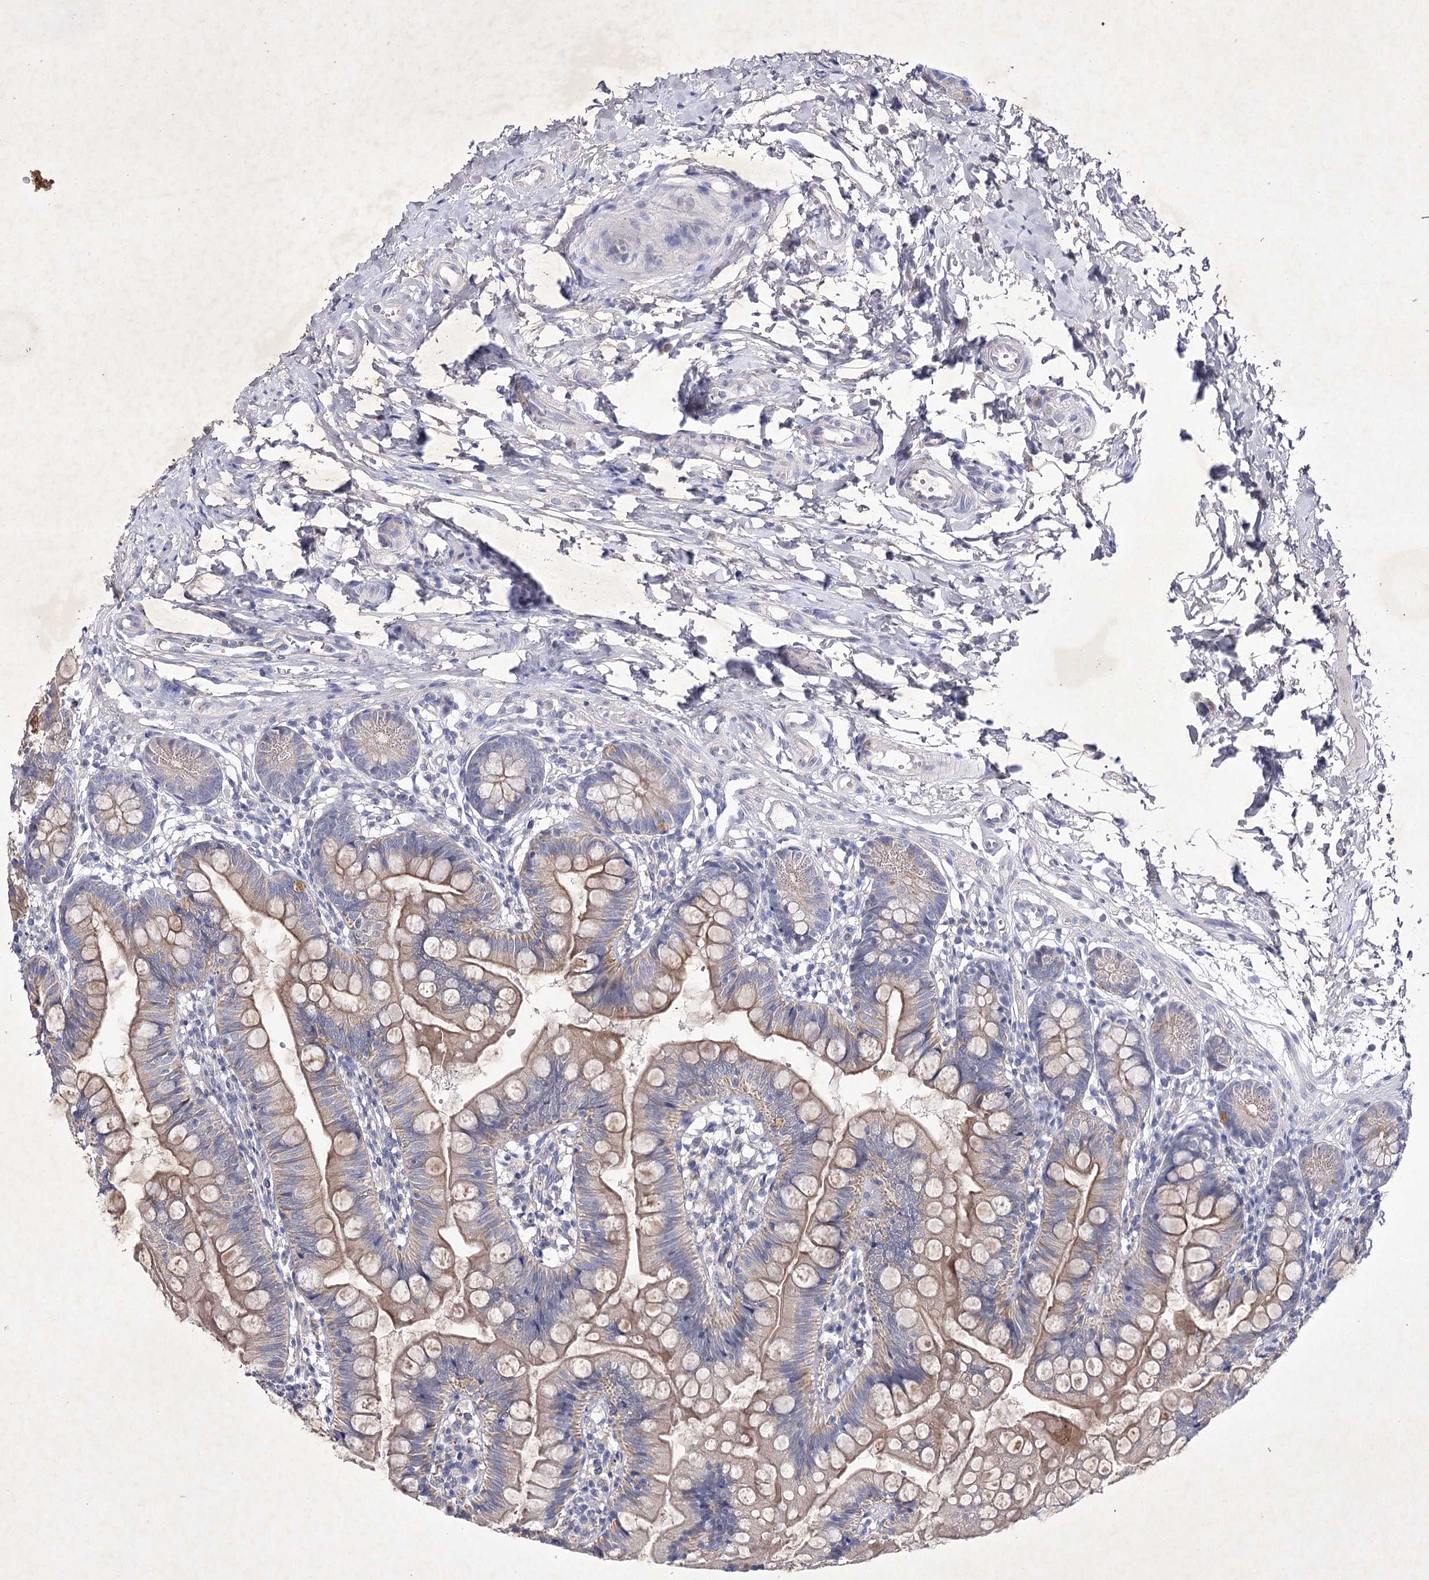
{"staining": {"intensity": "weak", "quantity": "25%-75%", "location": "cytoplasmic/membranous"}, "tissue": "small intestine", "cell_type": "Glandular cells", "image_type": "normal", "snomed": [{"axis": "morphology", "description": "Normal tissue, NOS"}, {"axis": "topography", "description": "Small intestine"}], "caption": "About 25%-75% of glandular cells in normal human small intestine reveal weak cytoplasmic/membranous protein positivity as visualized by brown immunohistochemical staining.", "gene": "COX15", "patient": {"sex": "male", "age": 7}}